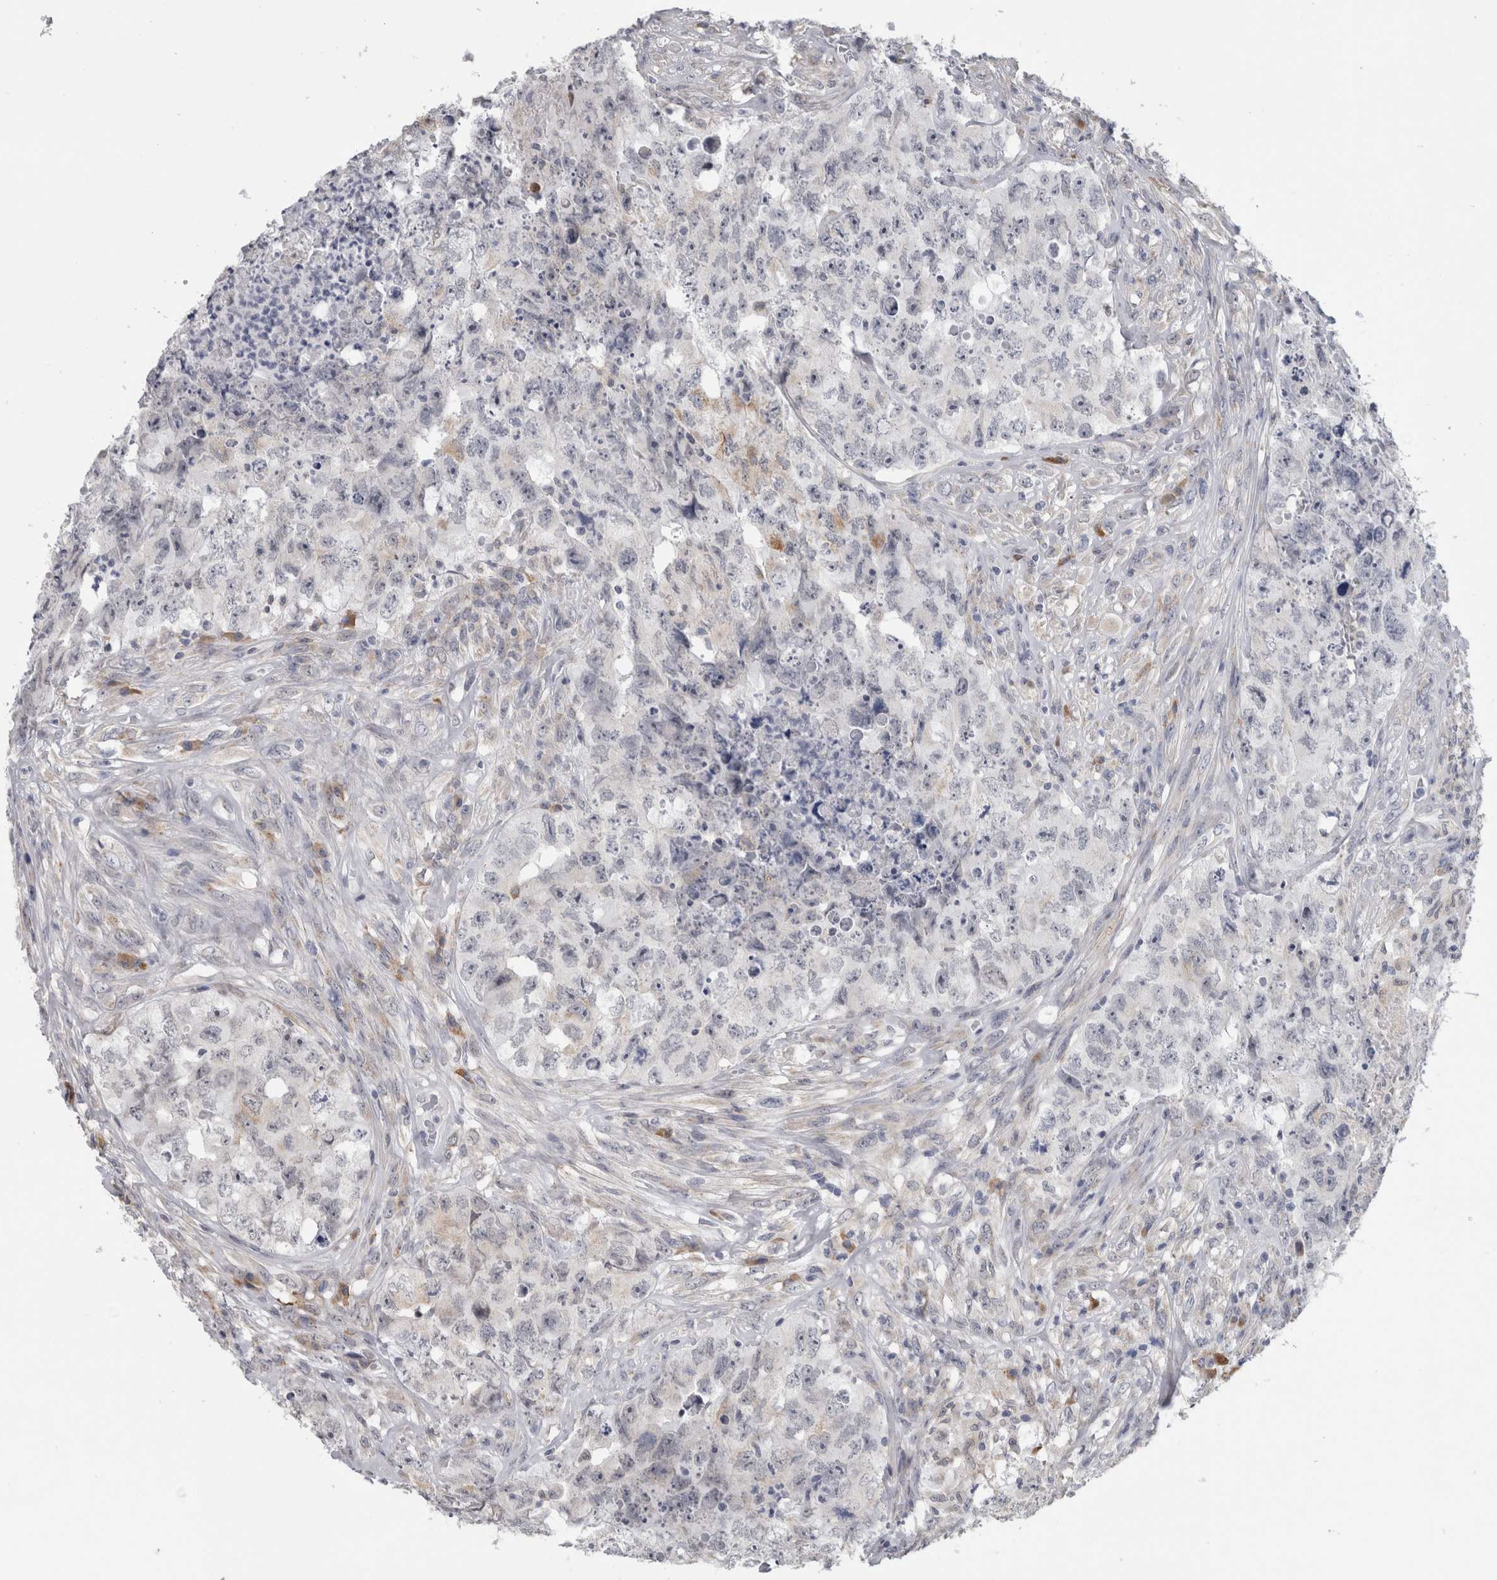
{"staining": {"intensity": "negative", "quantity": "none", "location": "none"}, "tissue": "testis cancer", "cell_type": "Tumor cells", "image_type": "cancer", "snomed": [{"axis": "morphology", "description": "Carcinoma, Embryonal, NOS"}, {"axis": "topography", "description": "Testis"}], "caption": "There is no significant staining in tumor cells of embryonal carcinoma (testis).", "gene": "TMEM242", "patient": {"sex": "male", "age": 32}}